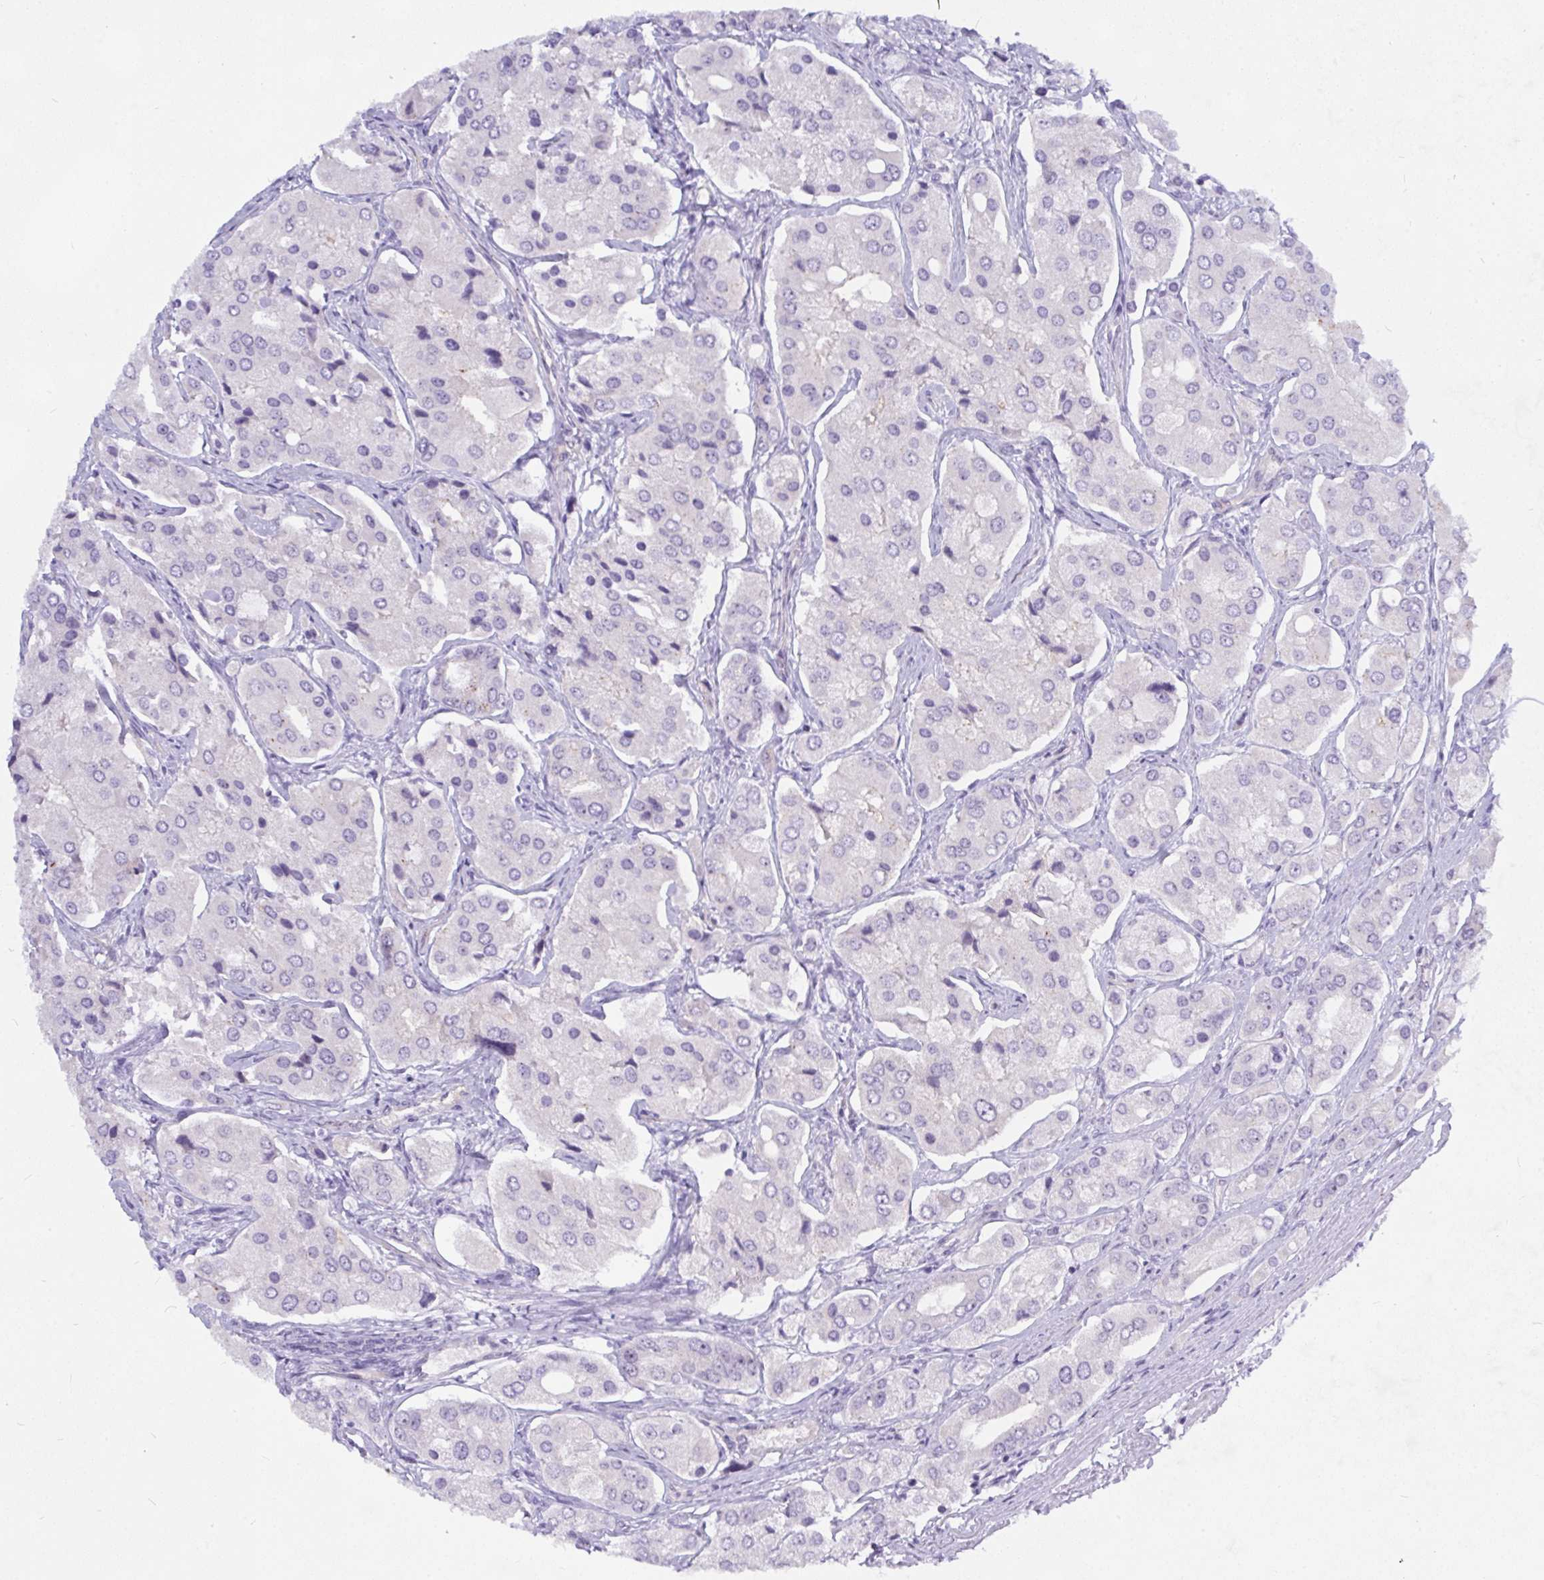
{"staining": {"intensity": "negative", "quantity": "none", "location": "none"}, "tissue": "prostate cancer", "cell_type": "Tumor cells", "image_type": "cancer", "snomed": [{"axis": "morphology", "description": "Adenocarcinoma, Low grade"}, {"axis": "topography", "description": "Prostate"}], "caption": "Immunohistochemical staining of human low-grade adenocarcinoma (prostate) exhibits no significant staining in tumor cells.", "gene": "NFXL1", "patient": {"sex": "male", "age": 69}}